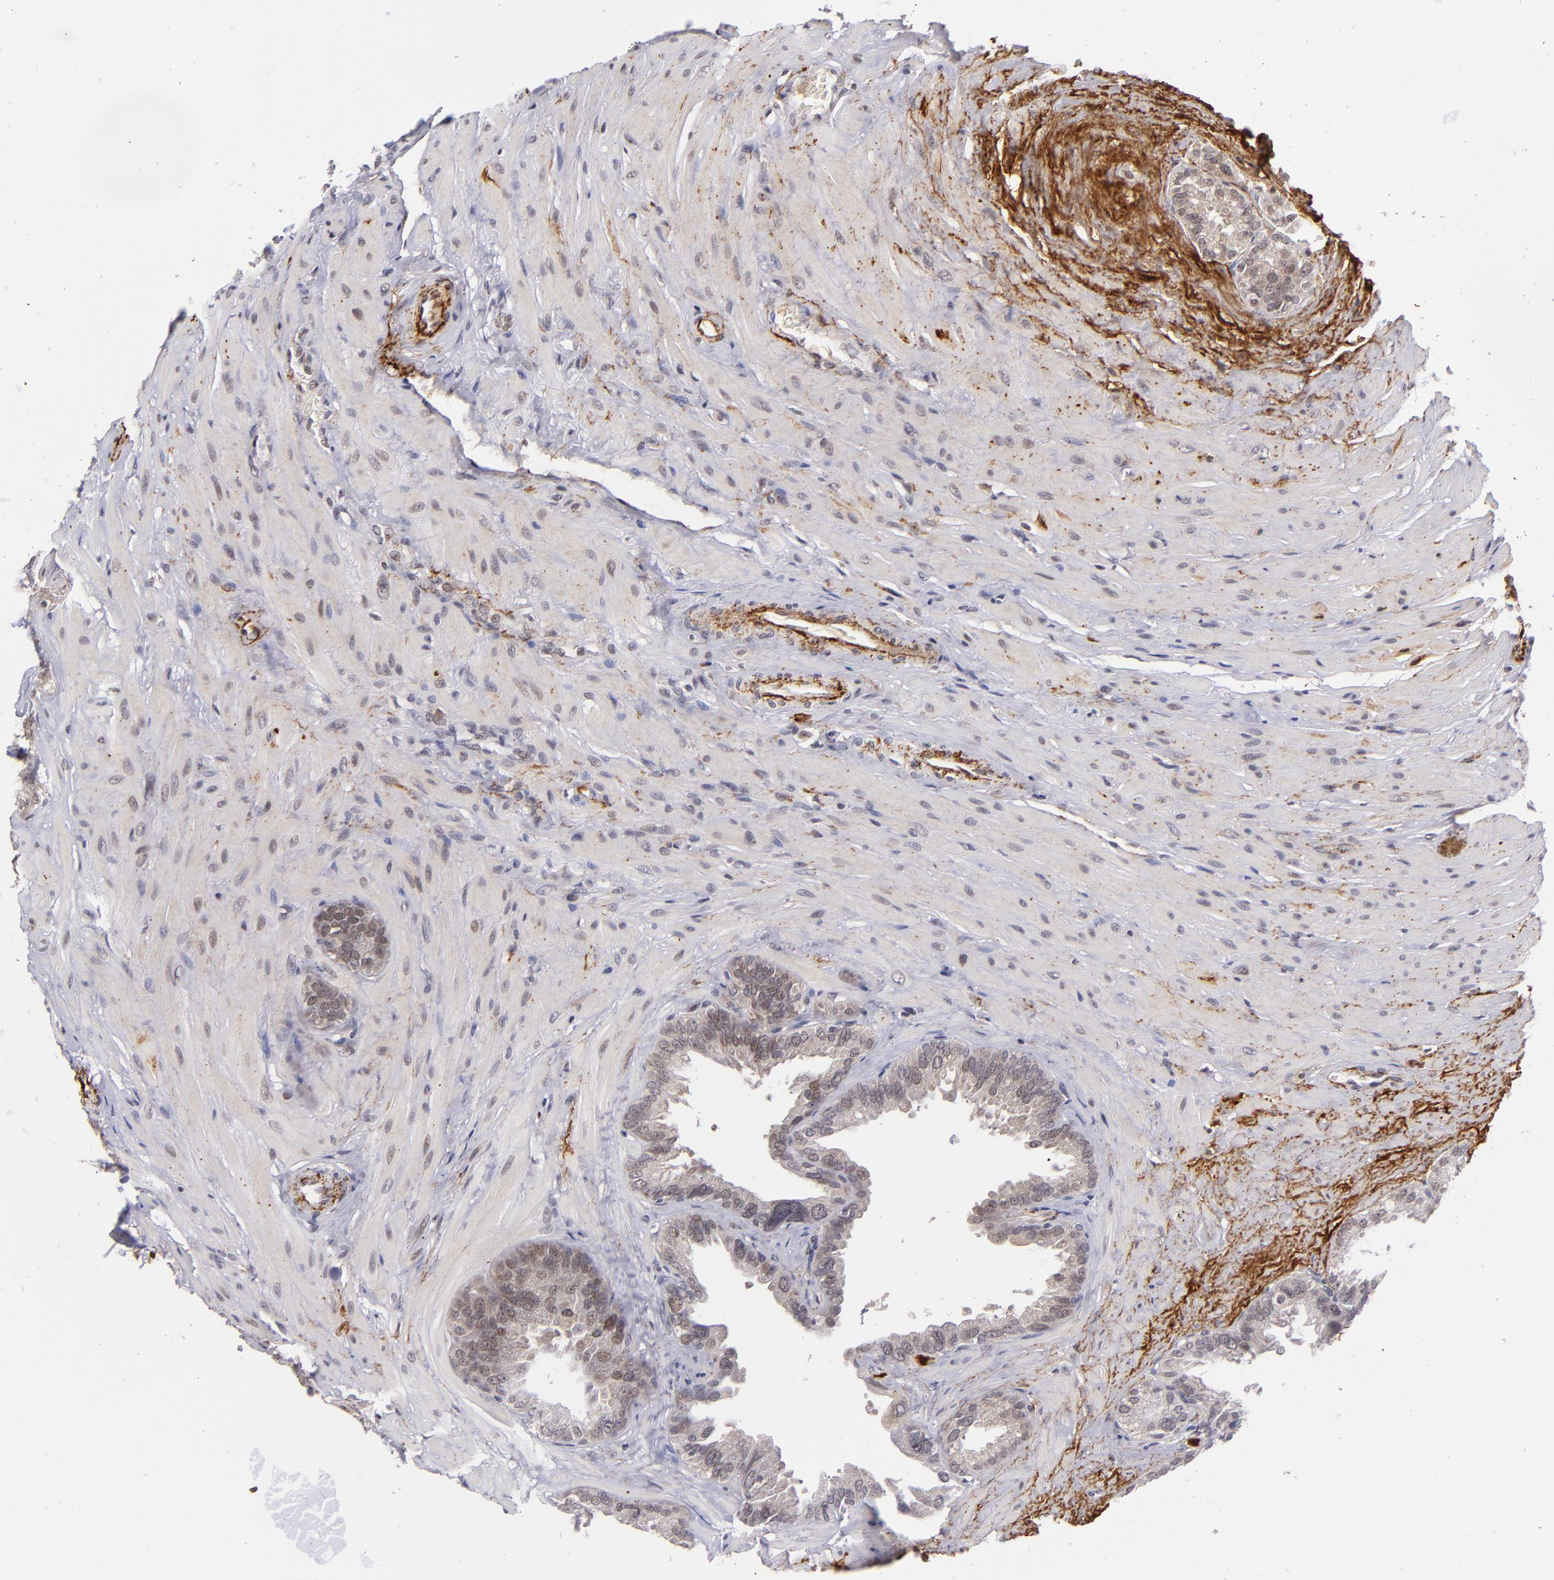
{"staining": {"intensity": "weak", "quantity": "<25%", "location": "nuclear"}, "tissue": "seminal vesicle", "cell_type": "Glandular cells", "image_type": "normal", "snomed": [{"axis": "morphology", "description": "Normal tissue, NOS"}, {"axis": "topography", "description": "Prostate"}, {"axis": "topography", "description": "Seminal veicle"}], "caption": "Immunohistochemistry of normal seminal vesicle displays no expression in glandular cells.", "gene": "RXRG", "patient": {"sex": "male", "age": 63}}